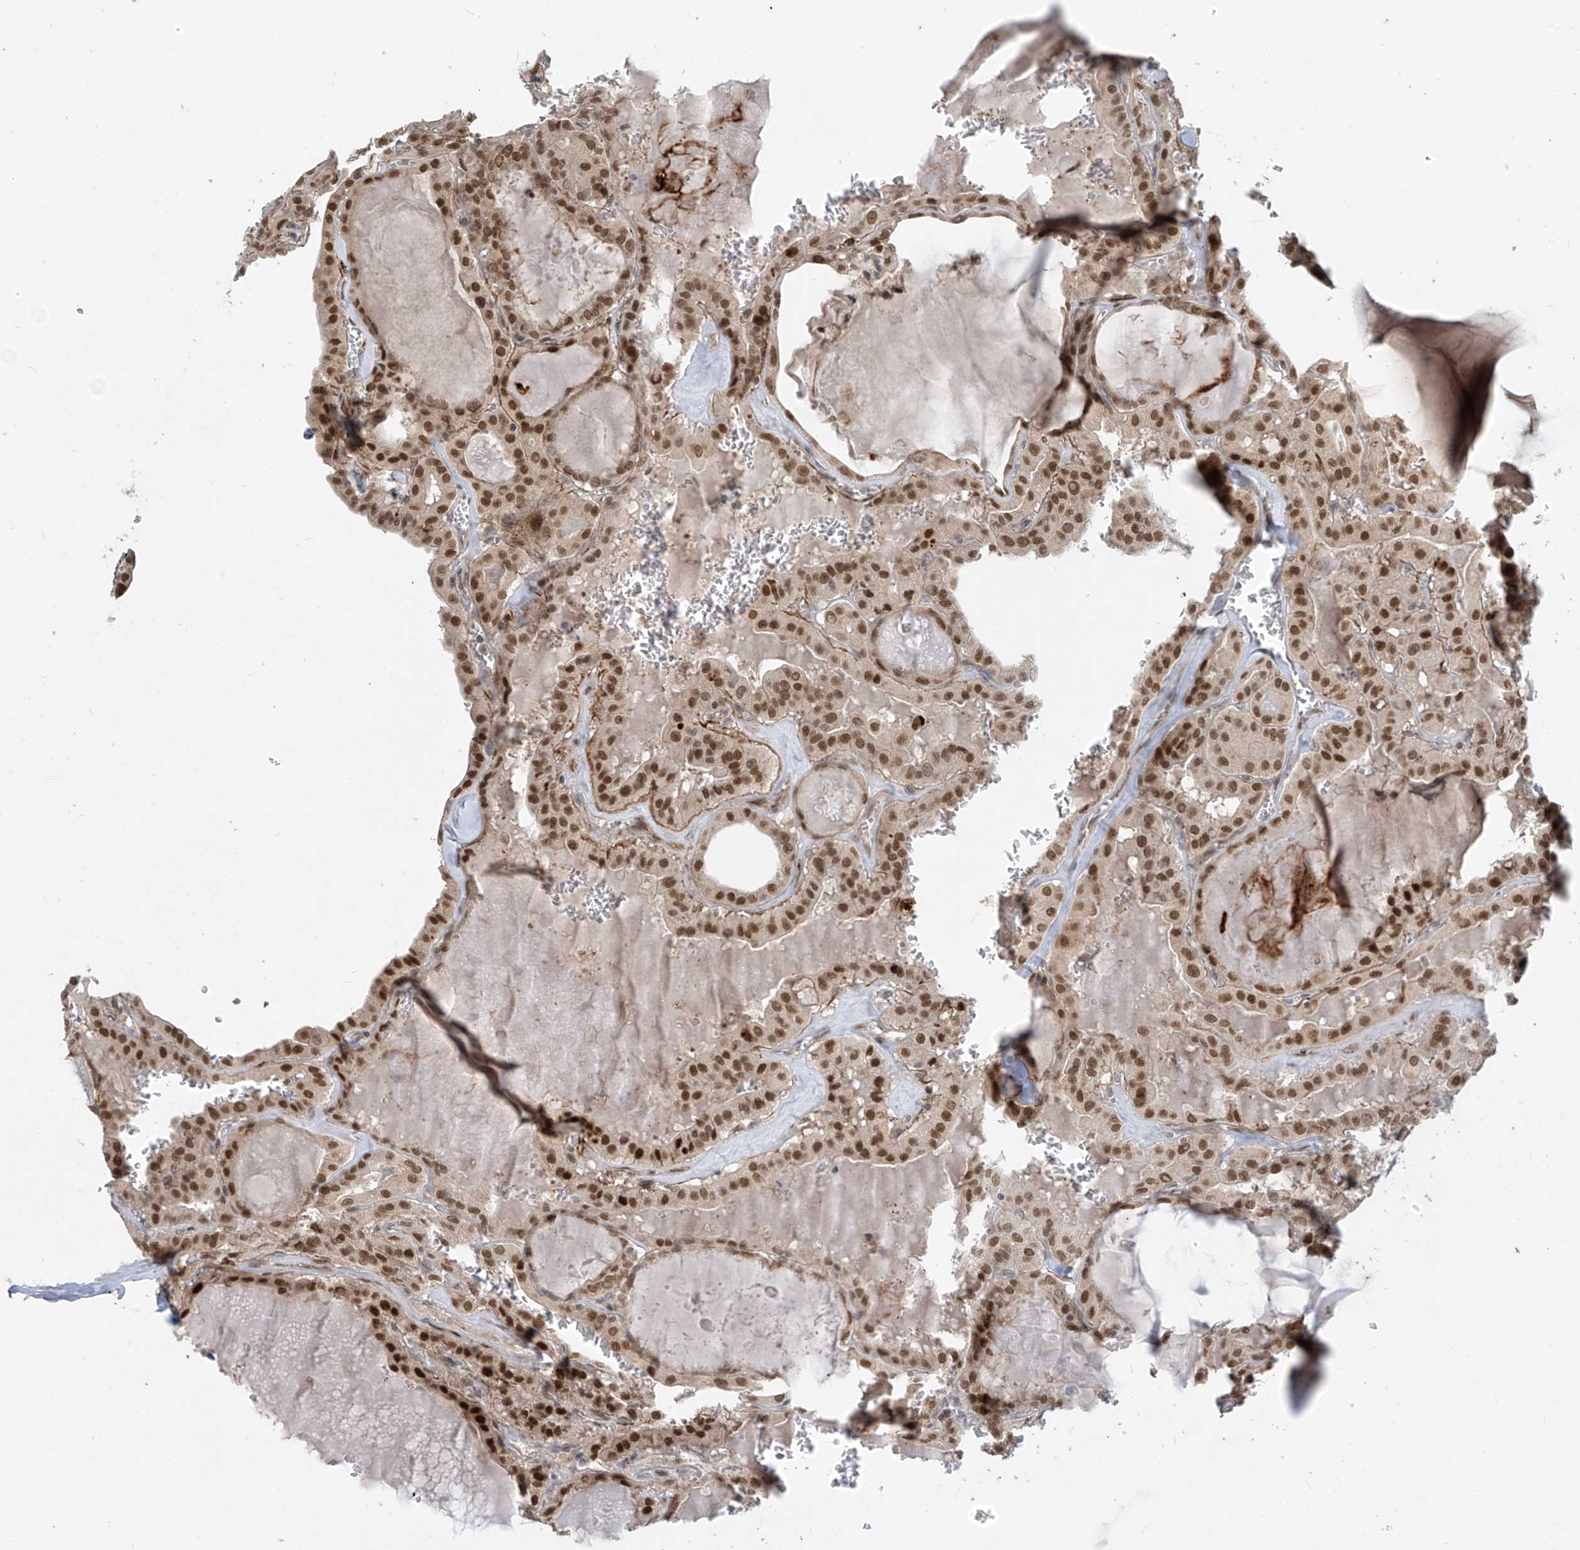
{"staining": {"intensity": "moderate", "quantity": ">75%", "location": "nuclear"}, "tissue": "thyroid cancer", "cell_type": "Tumor cells", "image_type": "cancer", "snomed": [{"axis": "morphology", "description": "Papillary adenocarcinoma, NOS"}, {"axis": "topography", "description": "Thyroid gland"}], "caption": "Thyroid cancer (papillary adenocarcinoma) was stained to show a protein in brown. There is medium levels of moderate nuclear staining in about >75% of tumor cells.", "gene": "LAGE3", "patient": {"sex": "male", "age": 52}}